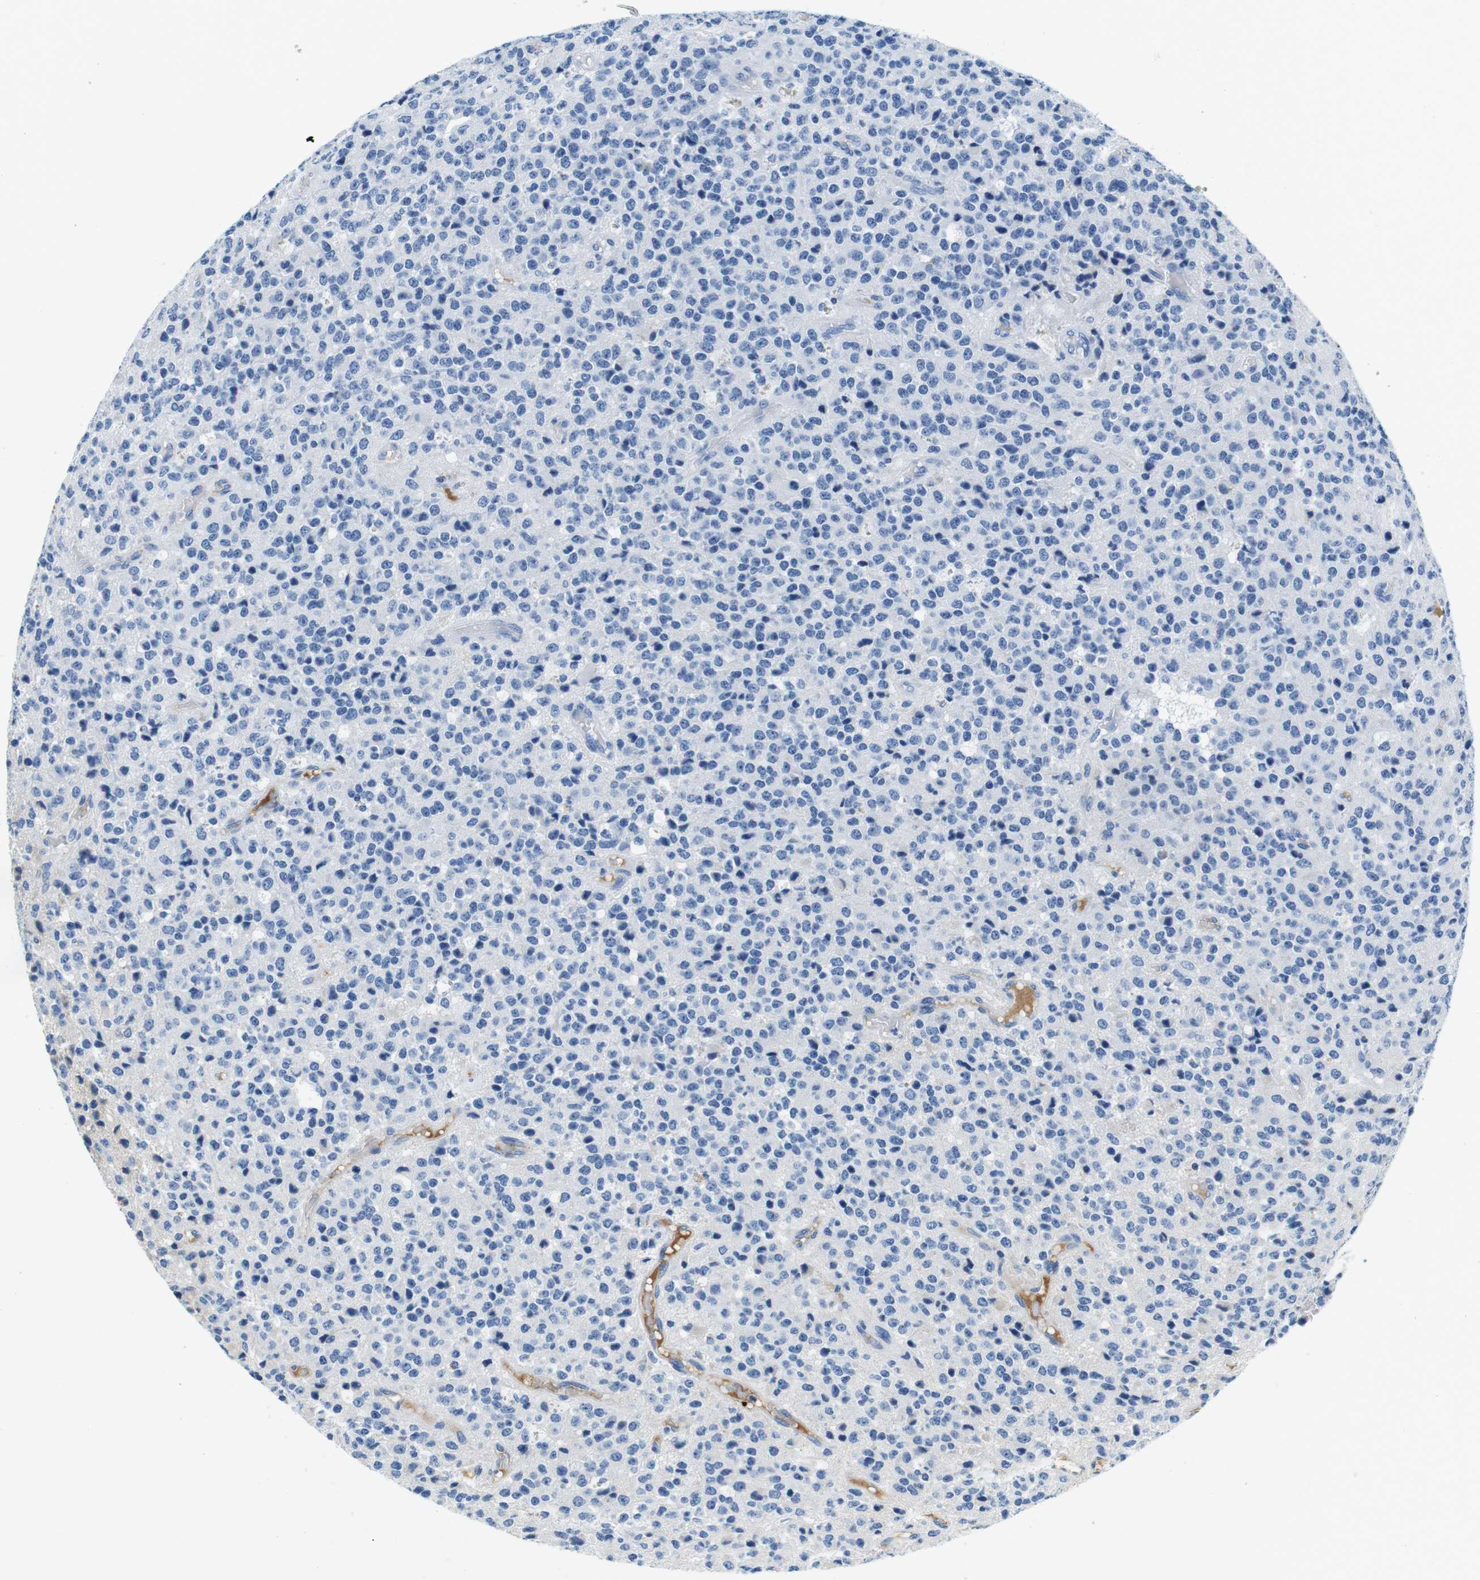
{"staining": {"intensity": "negative", "quantity": "none", "location": "none"}, "tissue": "glioma", "cell_type": "Tumor cells", "image_type": "cancer", "snomed": [{"axis": "morphology", "description": "Glioma, malignant, High grade"}, {"axis": "topography", "description": "pancreas cauda"}], "caption": "Immunohistochemistry of glioma demonstrates no staining in tumor cells. (Stains: DAB (3,3'-diaminobenzidine) immunohistochemistry with hematoxylin counter stain, Microscopy: brightfield microscopy at high magnification).", "gene": "IGHD", "patient": {"sex": "male", "age": 60}}